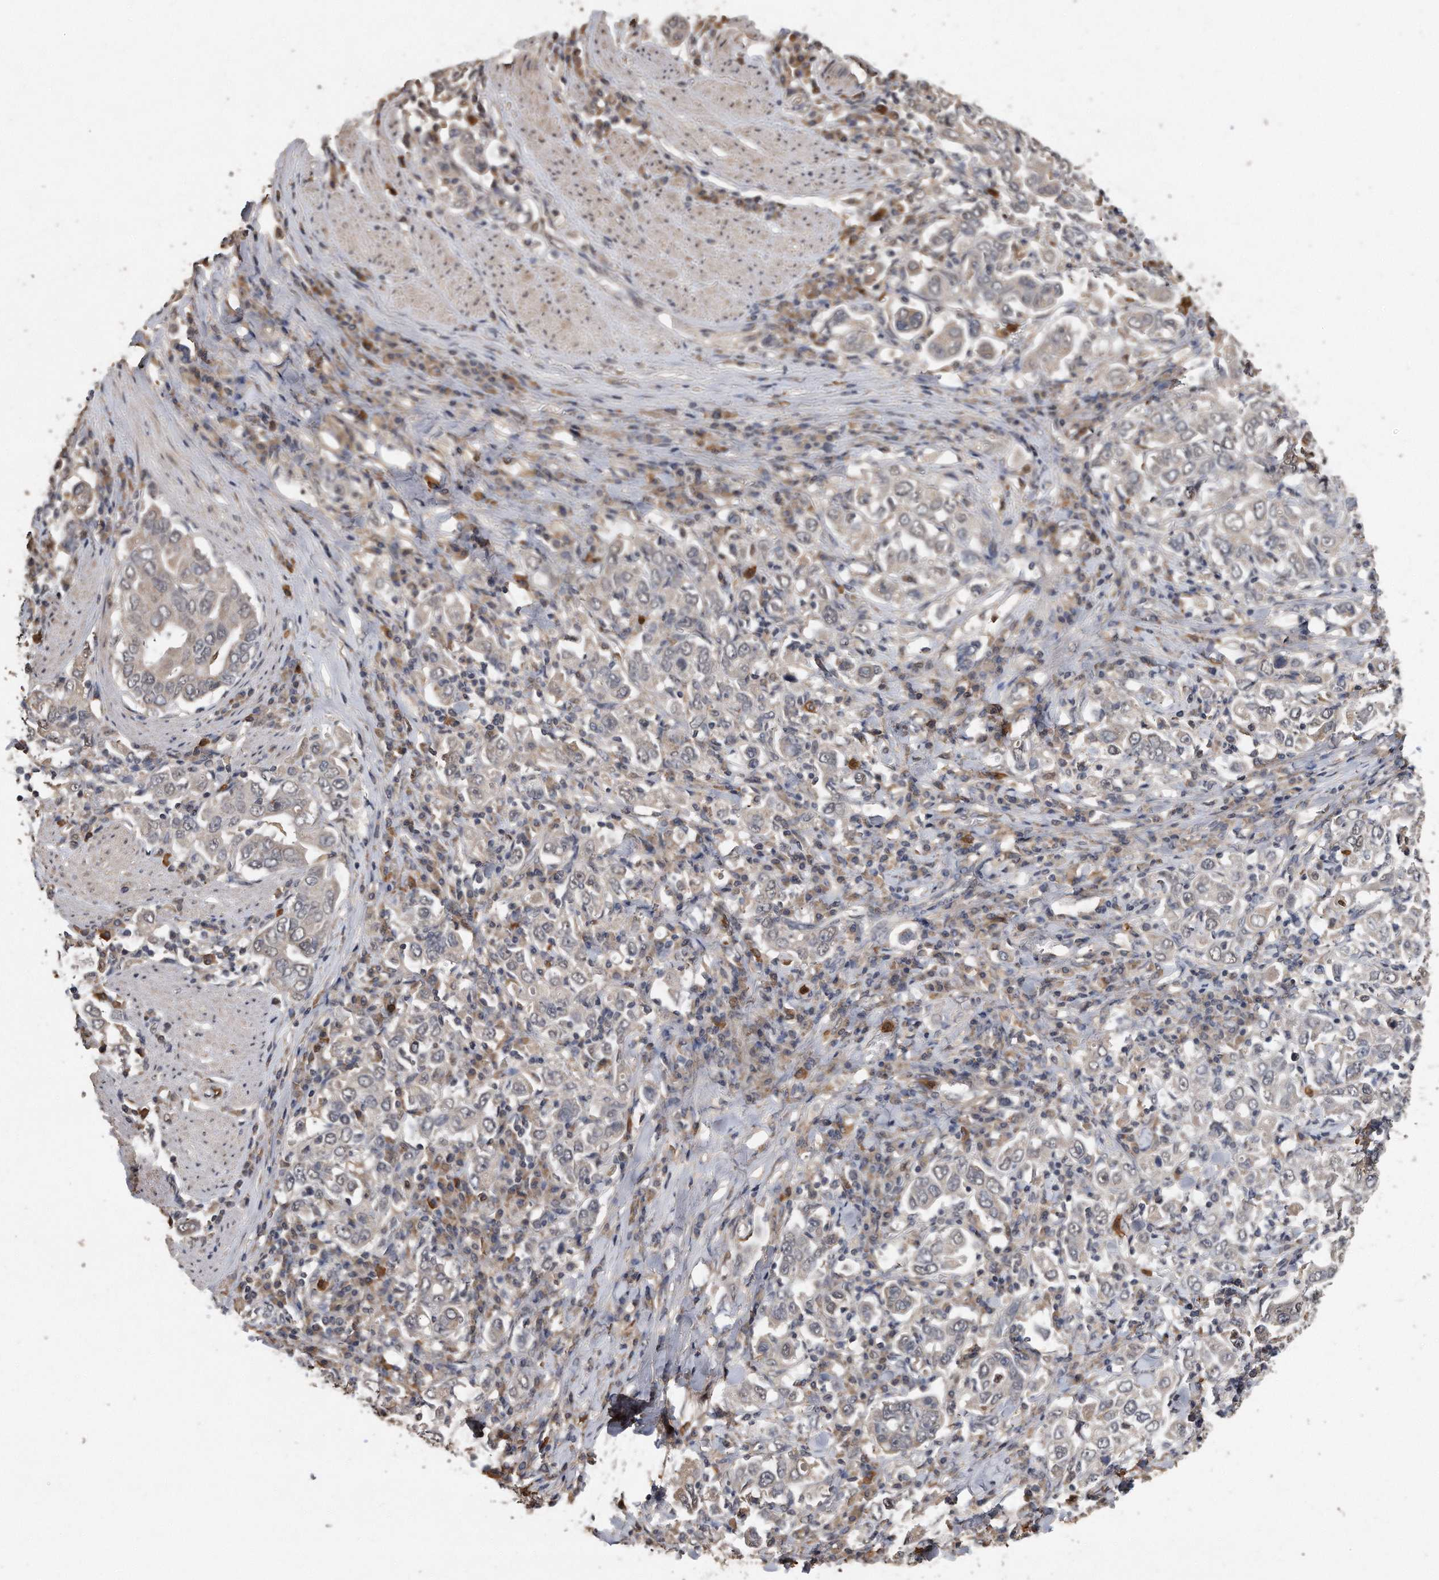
{"staining": {"intensity": "negative", "quantity": "none", "location": "none"}, "tissue": "stomach cancer", "cell_type": "Tumor cells", "image_type": "cancer", "snomed": [{"axis": "morphology", "description": "Adenocarcinoma, NOS"}, {"axis": "topography", "description": "Stomach, upper"}], "caption": "A high-resolution histopathology image shows immunohistochemistry staining of stomach cancer, which shows no significant expression in tumor cells.", "gene": "PELO", "patient": {"sex": "male", "age": 62}}